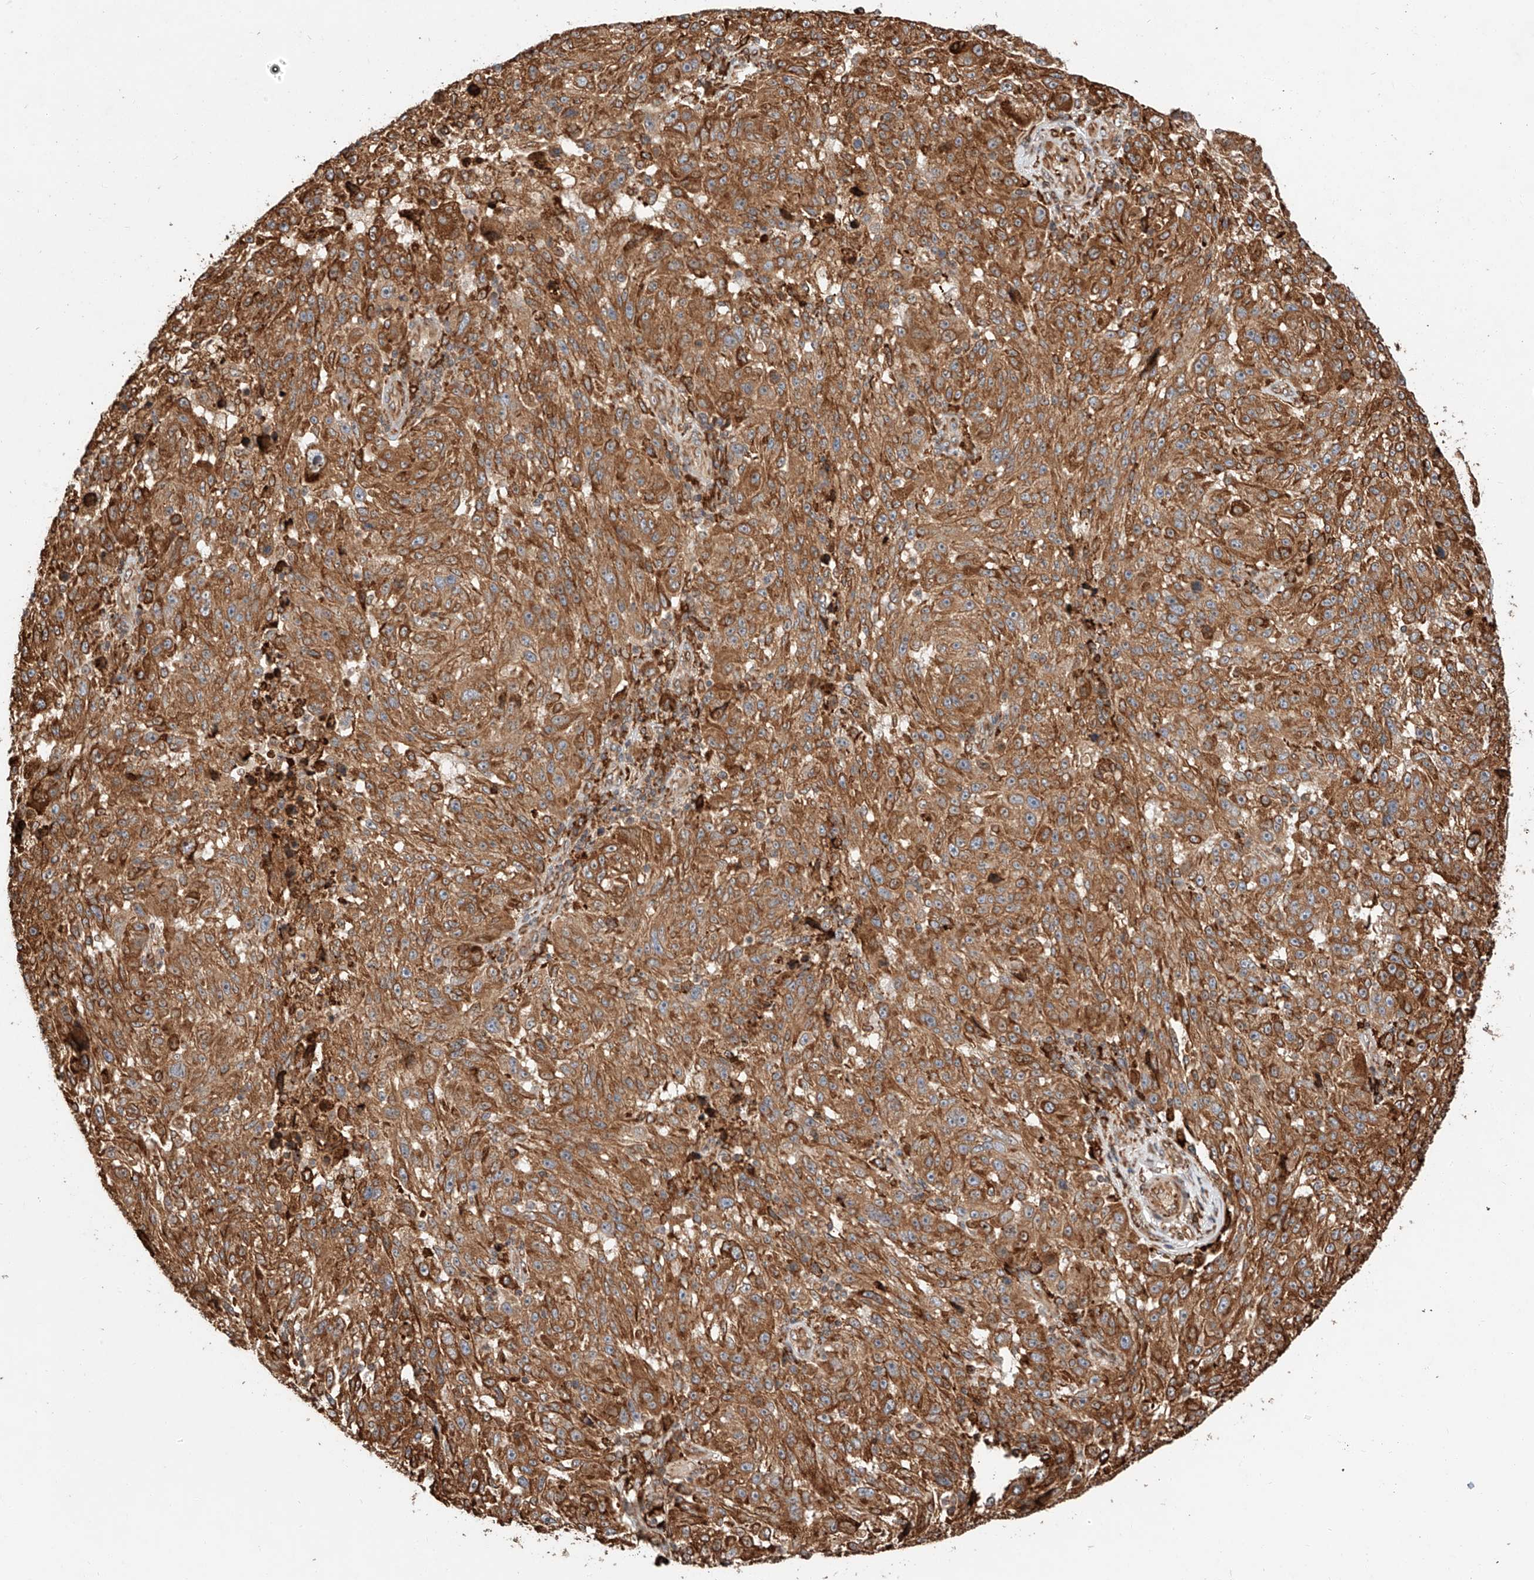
{"staining": {"intensity": "moderate", "quantity": ">75%", "location": "cytoplasmic/membranous"}, "tissue": "melanoma", "cell_type": "Tumor cells", "image_type": "cancer", "snomed": [{"axis": "morphology", "description": "Malignant melanoma, NOS"}, {"axis": "topography", "description": "Skin"}], "caption": "Human malignant melanoma stained for a protein (brown) displays moderate cytoplasmic/membranous positive expression in about >75% of tumor cells.", "gene": "ZNF84", "patient": {"sex": "male", "age": 53}}